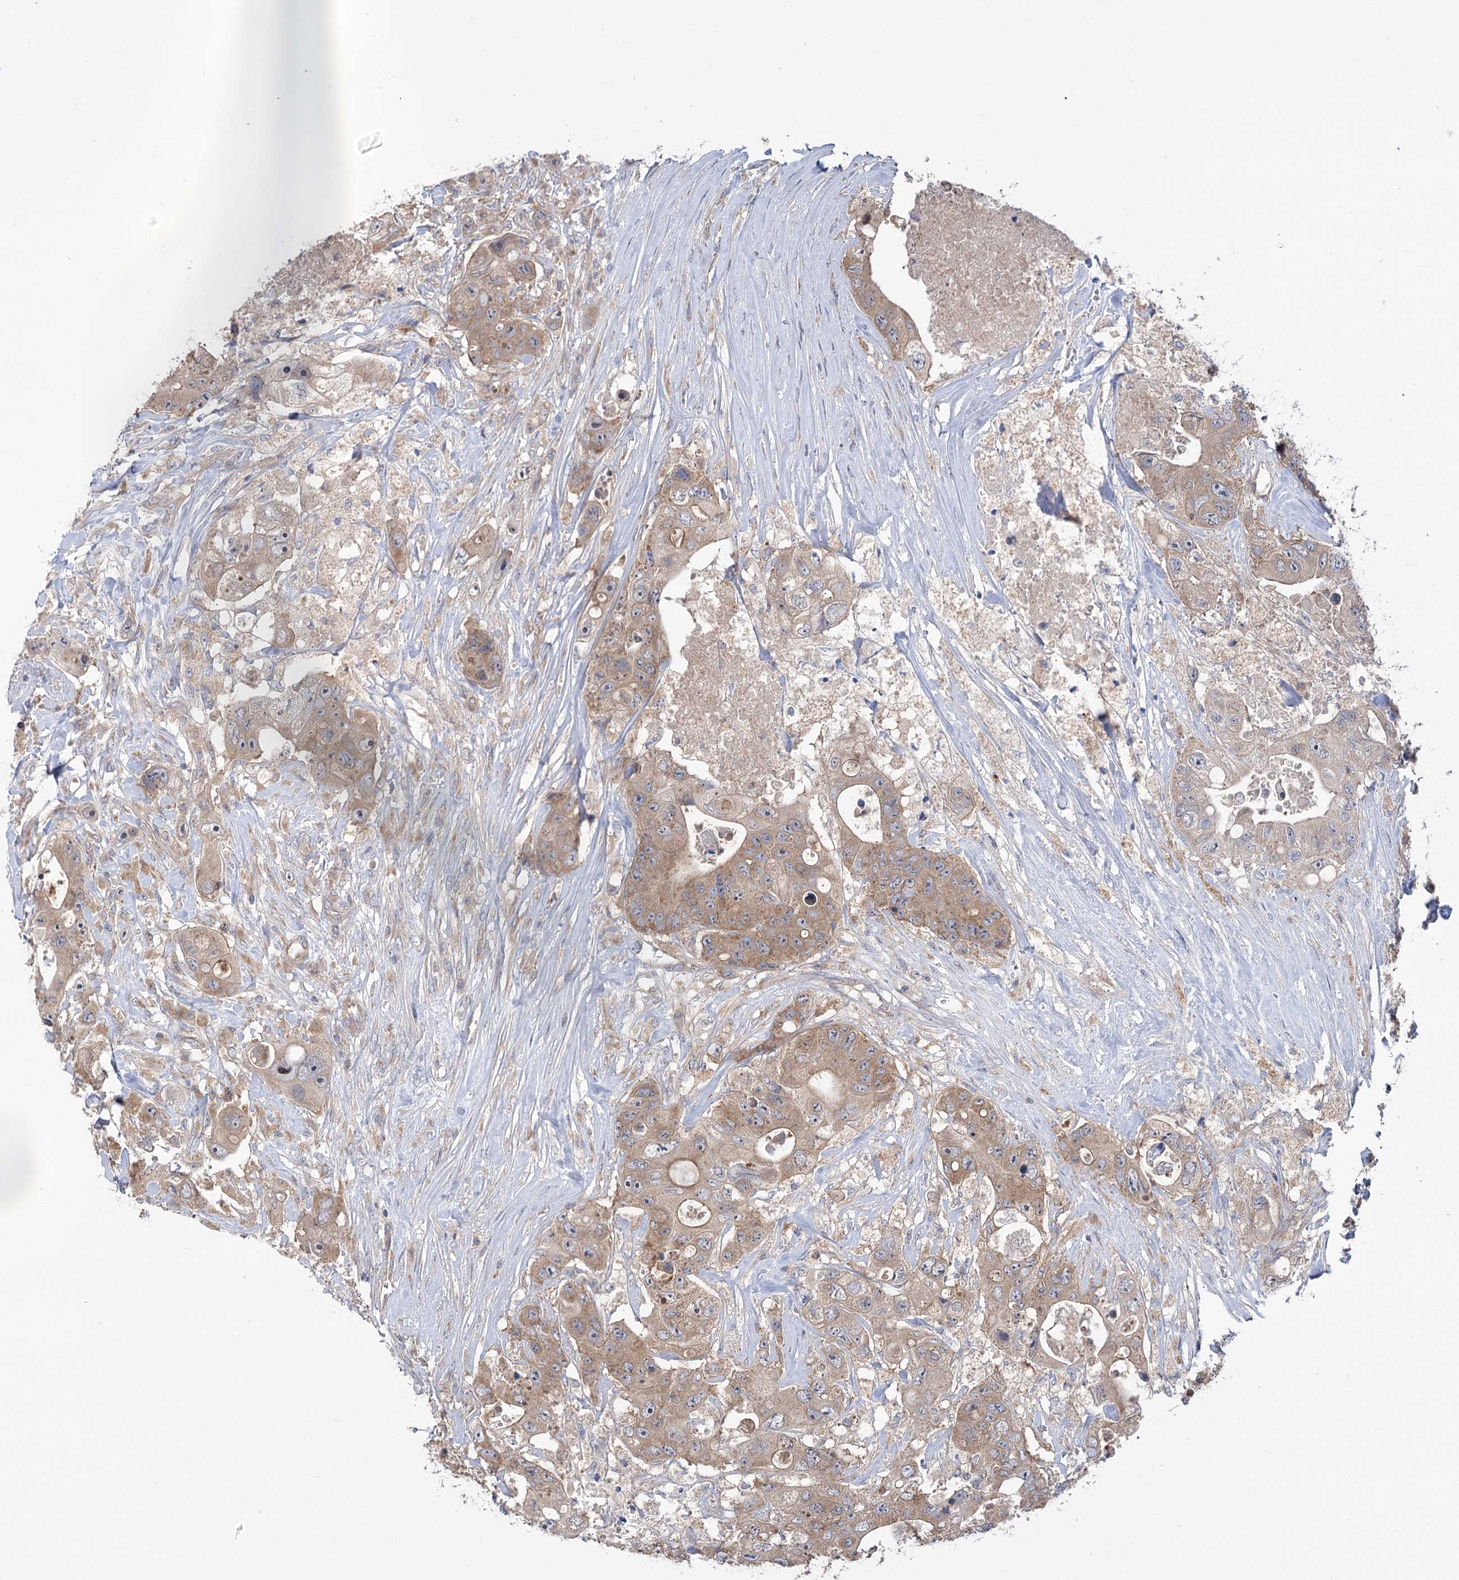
{"staining": {"intensity": "moderate", "quantity": ">75%", "location": "cytoplasmic/membranous"}, "tissue": "colorectal cancer", "cell_type": "Tumor cells", "image_type": "cancer", "snomed": [{"axis": "morphology", "description": "Adenocarcinoma, NOS"}, {"axis": "topography", "description": "Colon"}], "caption": "Colorectal adenocarcinoma stained with a brown dye demonstrates moderate cytoplasmic/membranous positive staining in about >75% of tumor cells.", "gene": "VPS37B", "patient": {"sex": "female", "age": 46}}